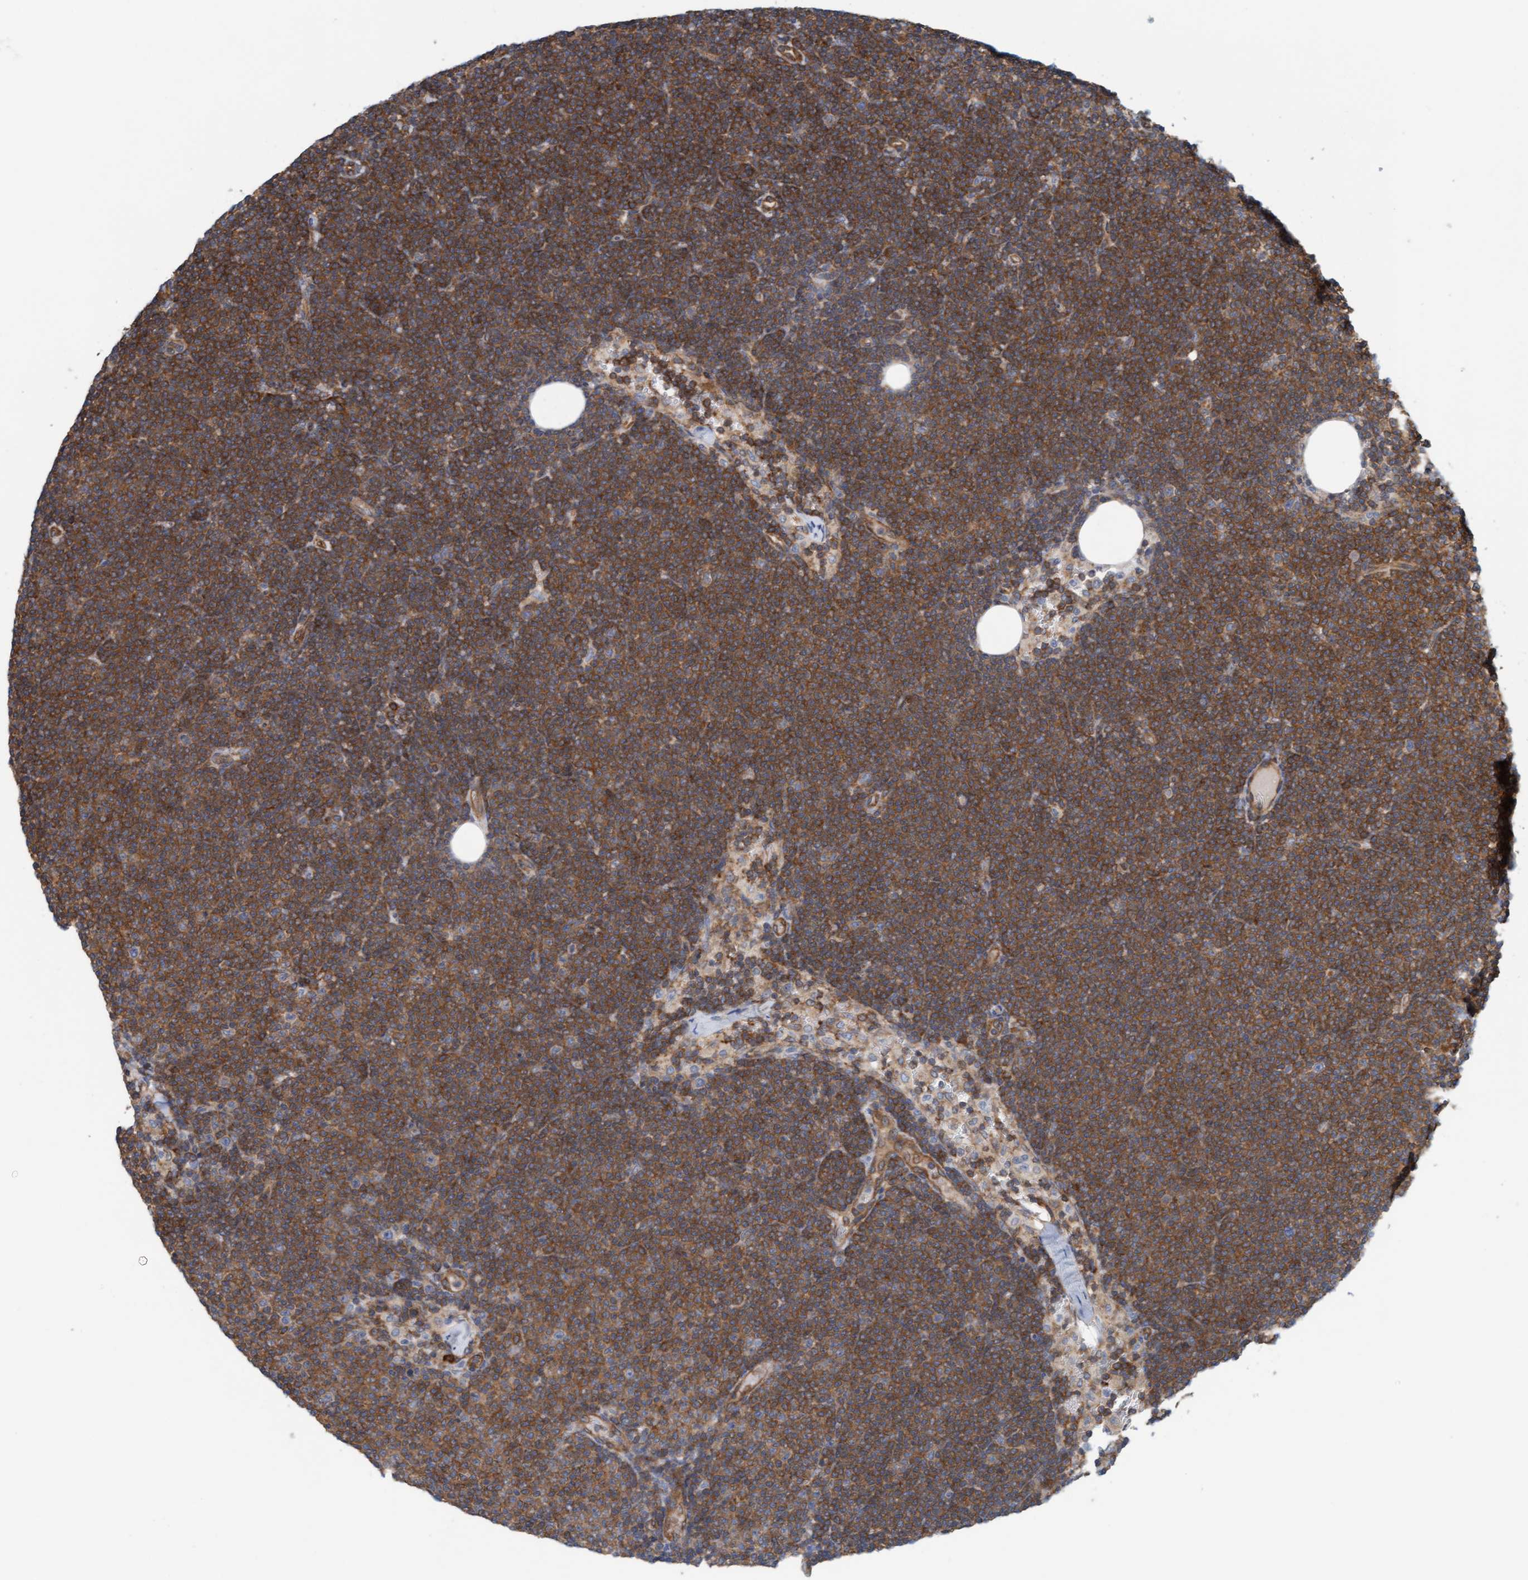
{"staining": {"intensity": "strong", "quantity": ">75%", "location": "cytoplasmic/membranous"}, "tissue": "lymphoma", "cell_type": "Tumor cells", "image_type": "cancer", "snomed": [{"axis": "morphology", "description": "Malignant lymphoma, non-Hodgkin's type, Low grade"}, {"axis": "topography", "description": "Lymph node"}], "caption": "Lymphoma stained with immunohistochemistry (IHC) exhibits strong cytoplasmic/membranous expression in approximately >75% of tumor cells.", "gene": "PRKD2", "patient": {"sex": "female", "age": 53}}